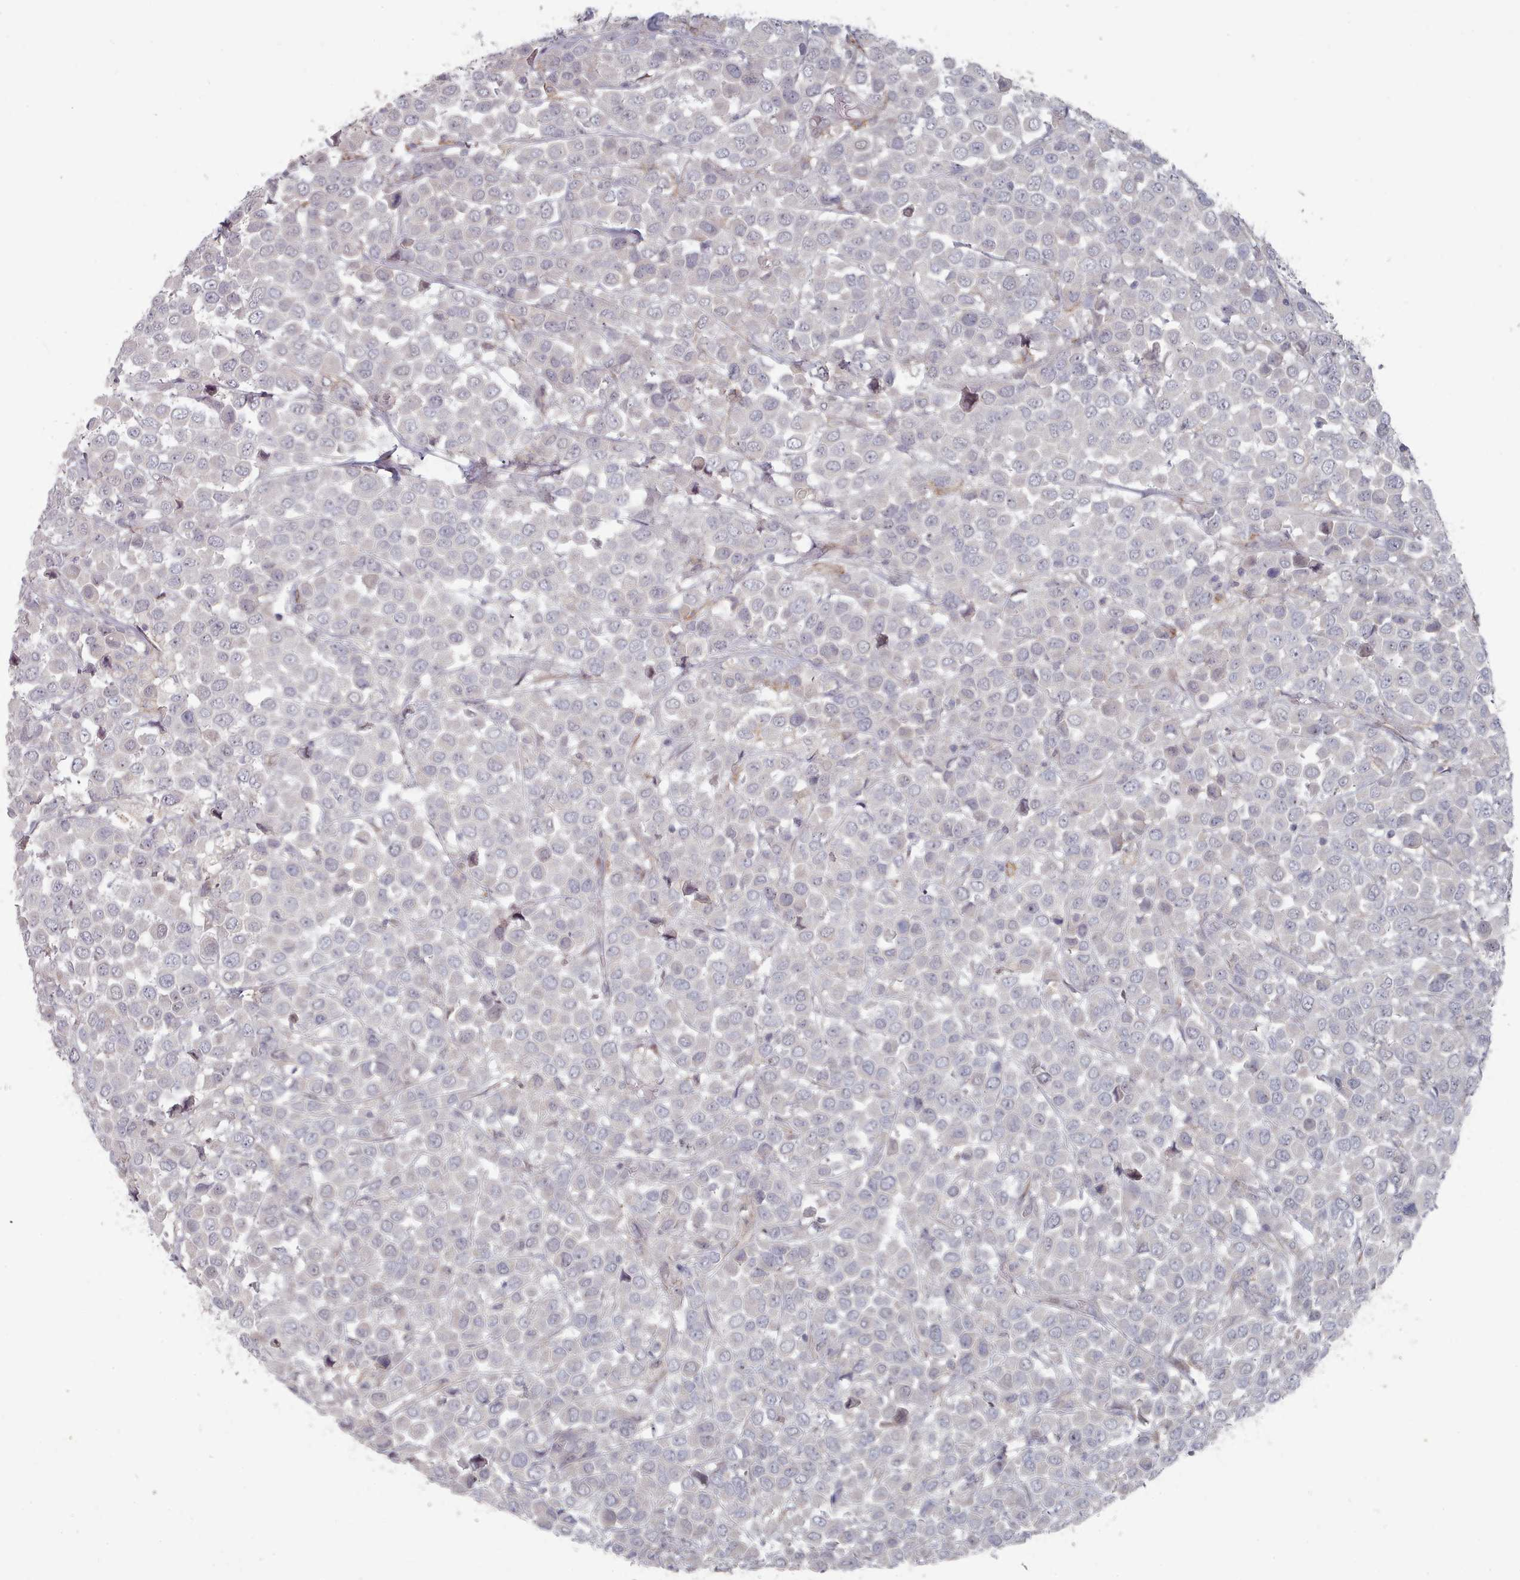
{"staining": {"intensity": "negative", "quantity": "none", "location": "none"}, "tissue": "breast cancer", "cell_type": "Tumor cells", "image_type": "cancer", "snomed": [{"axis": "morphology", "description": "Duct carcinoma"}, {"axis": "topography", "description": "Breast"}], "caption": "Image shows no significant protein positivity in tumor cells of breast invasive ductal carcinoma. (DAB (3,3'-diaminobenzidine) IHC visualized using brightfield microscopy, high magnification).", "gene": "COL8A2", "patient": {"sex": "female", "age": 61}}